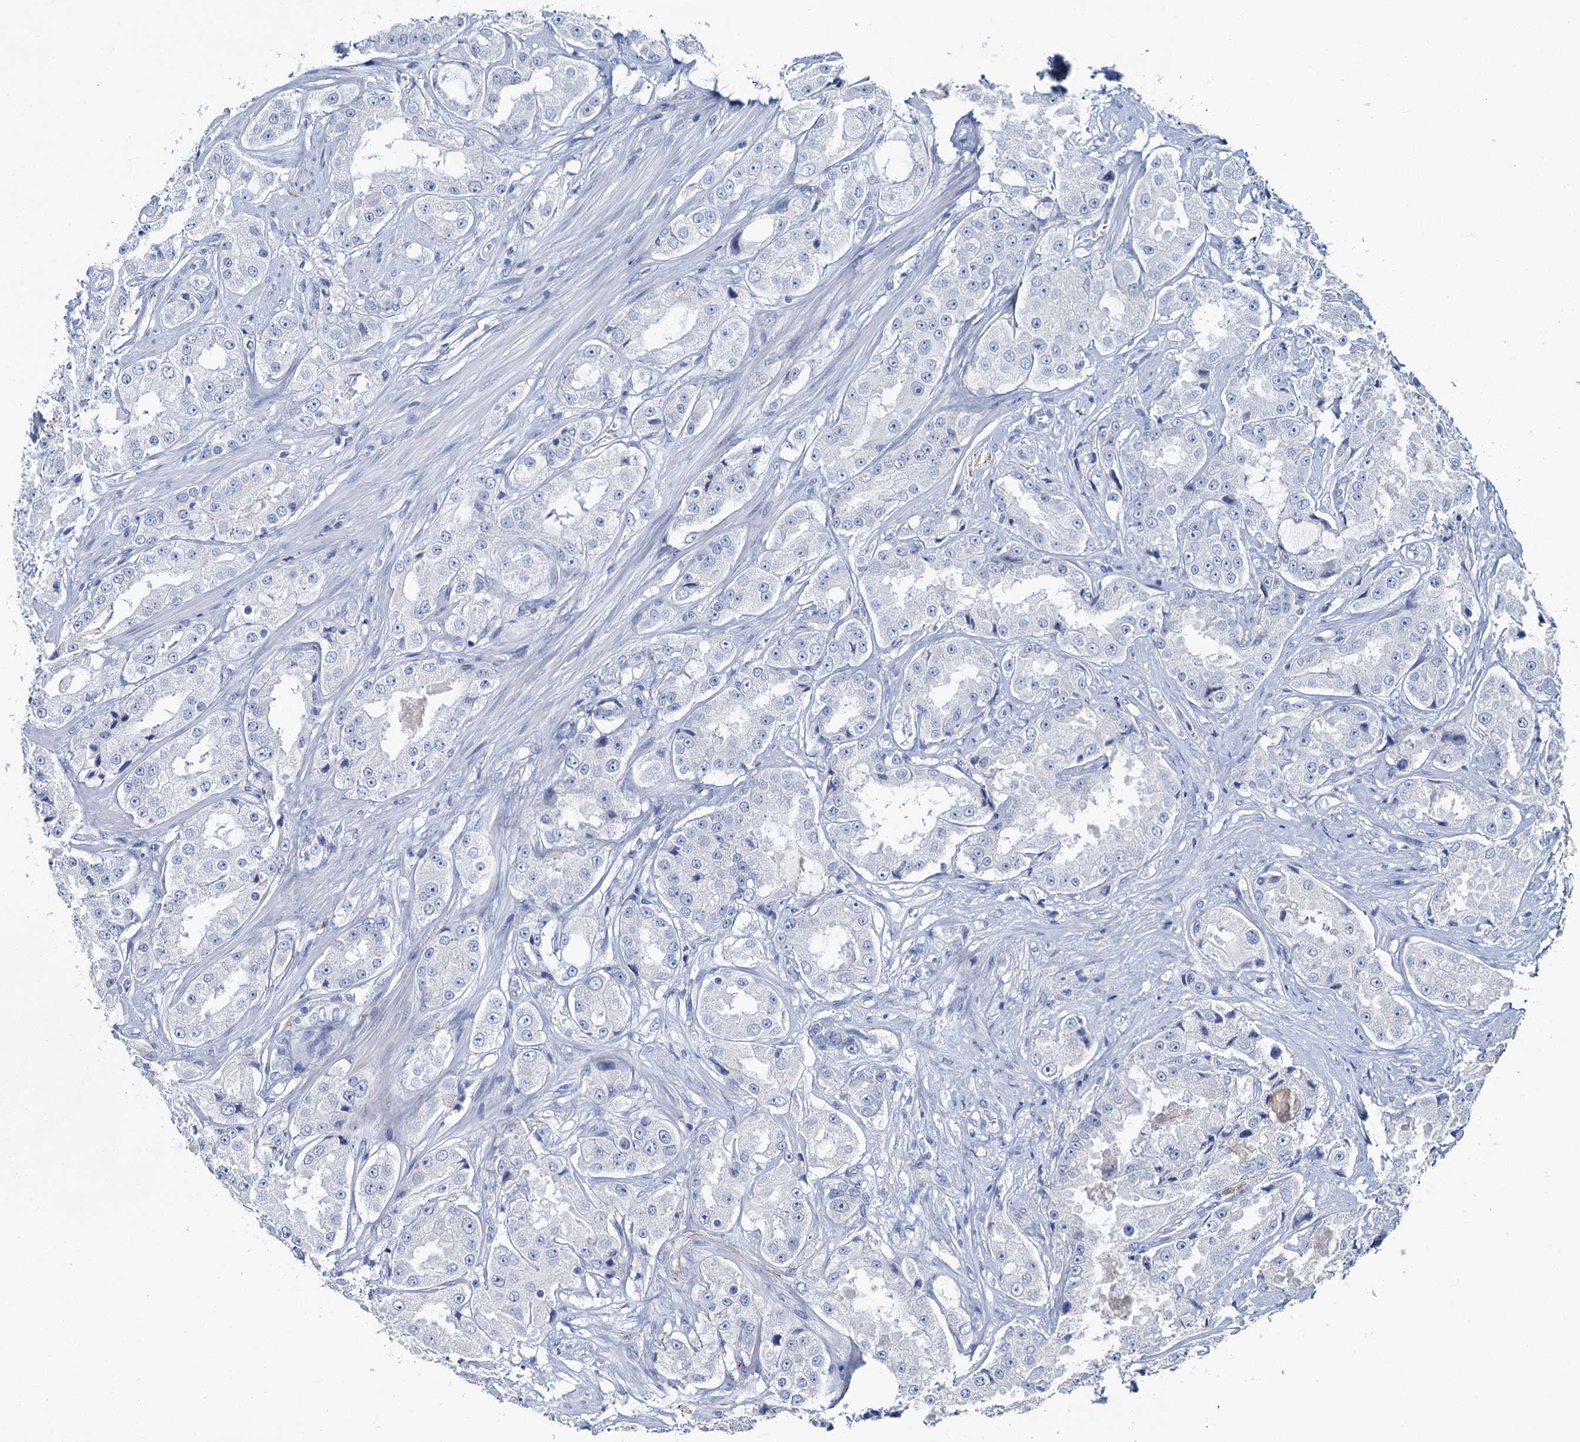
{"staining": {"intensity": "negative", "quantity": "none", "location": "none"}, "tissue": "prostate cancer", "cell_type": "Tumor cells", "image_type": "cancer", "snomed": [{"axis": "morphology", "description": "Adenocarcinoma, High grade"}, {"axis": "topography", "description": "Prostate"}], "caption": "Immunohistochemistry photomicrograph of human prostate high-grade adenocarcinoma stained for a protein (brown), which reveals no expression in tumor cells. (IHC, brightfield microscopy, high magnification).", "gene": "SNCB", "patient": {"sex": "male", "age": 73}}